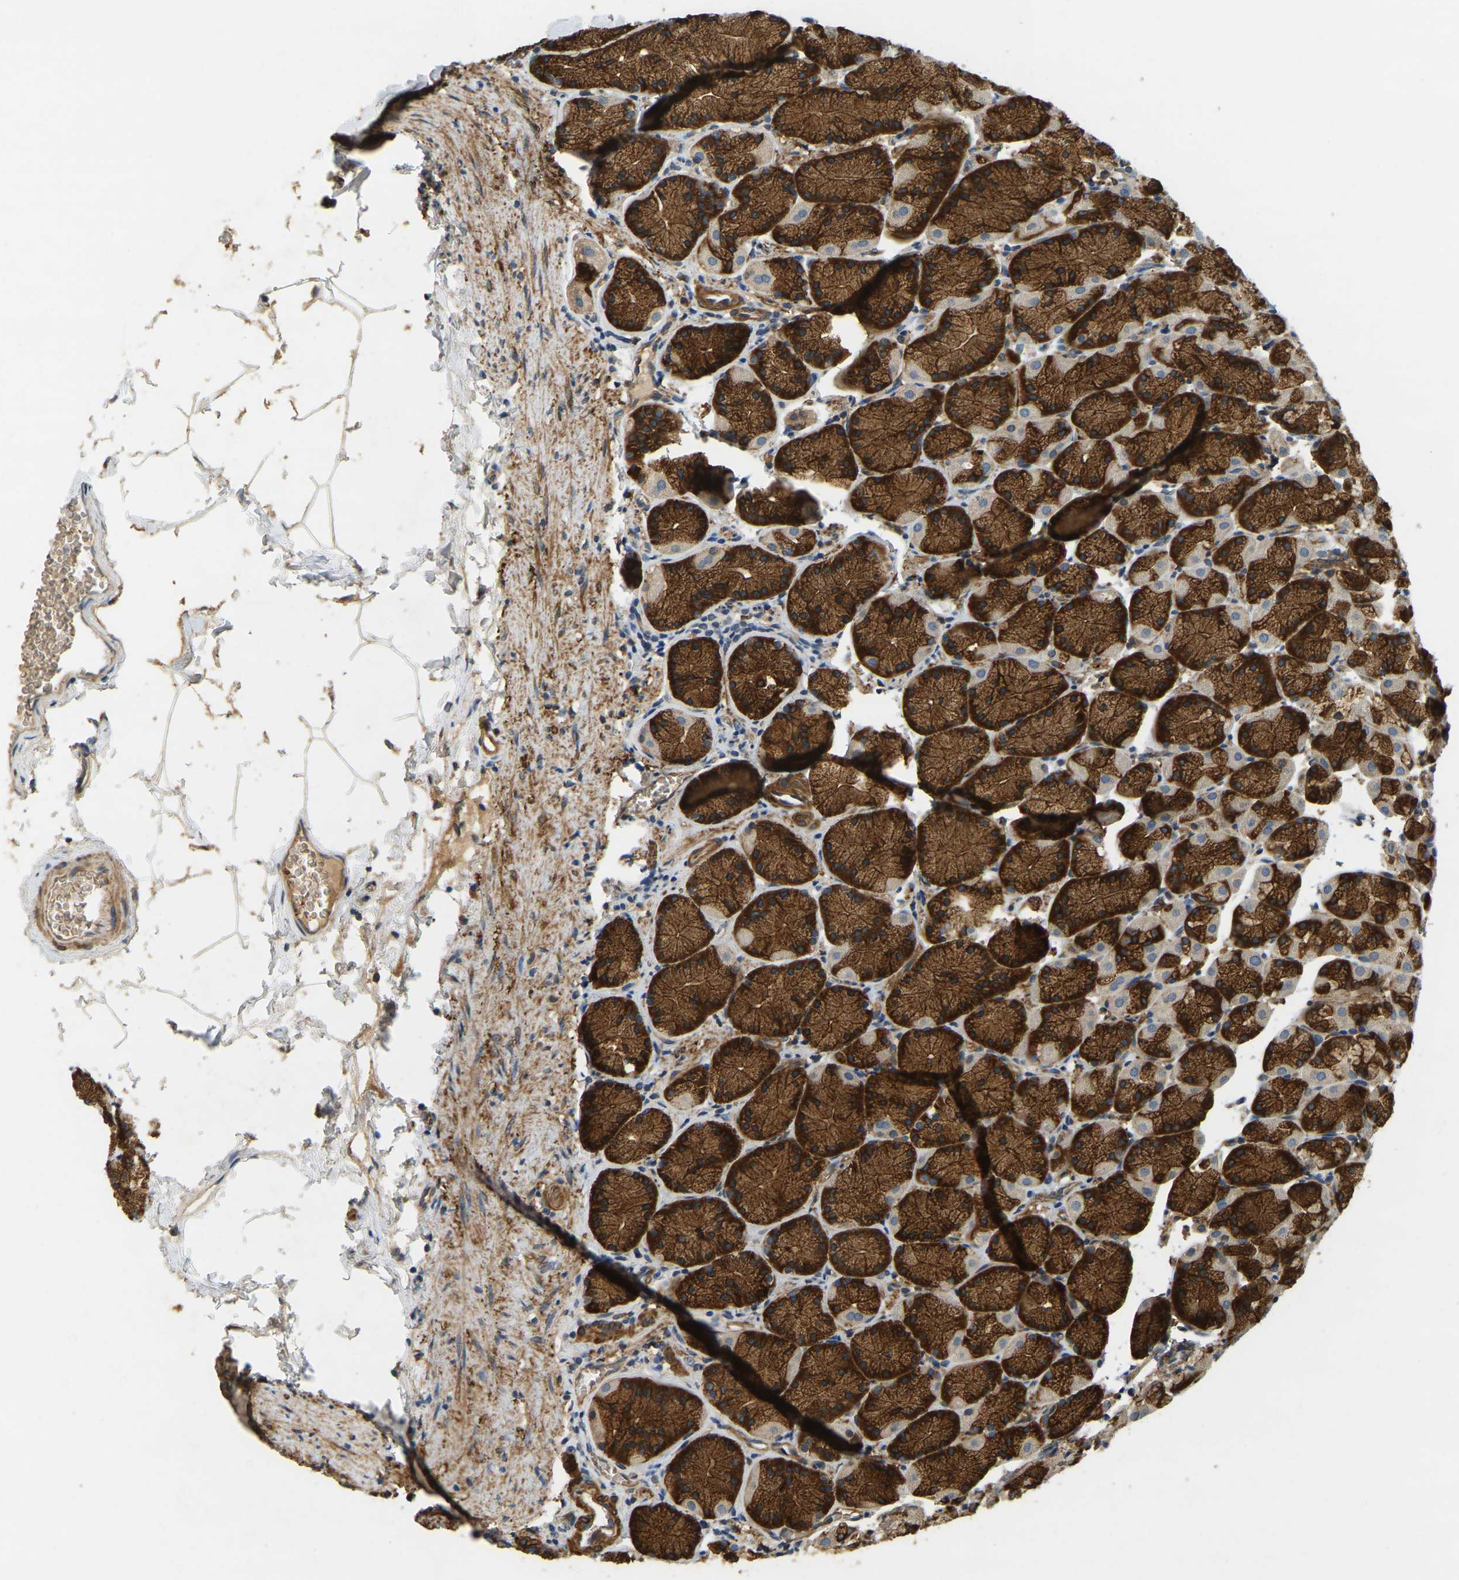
{"staining": {"intensity": "strong", "quantity": ">75%", "location": "cytoplasmic/membranous"}, "tissue": "stomach", "cell_type": "Glandular cells", "image_type": "normal", "snomed": [{"axis": "morphology", "description": "Normal tissue, NOS"}, {"axis": "topography", "description": "Stomach"}], "caption": "Immunohistochemical staining of normal stomach demonstrates strong cytoplasmic/membranous protein expression in about >75% of glandular cells.", "gene": "ERGIC1", "patient": {"sex": "male", "age": 42}}